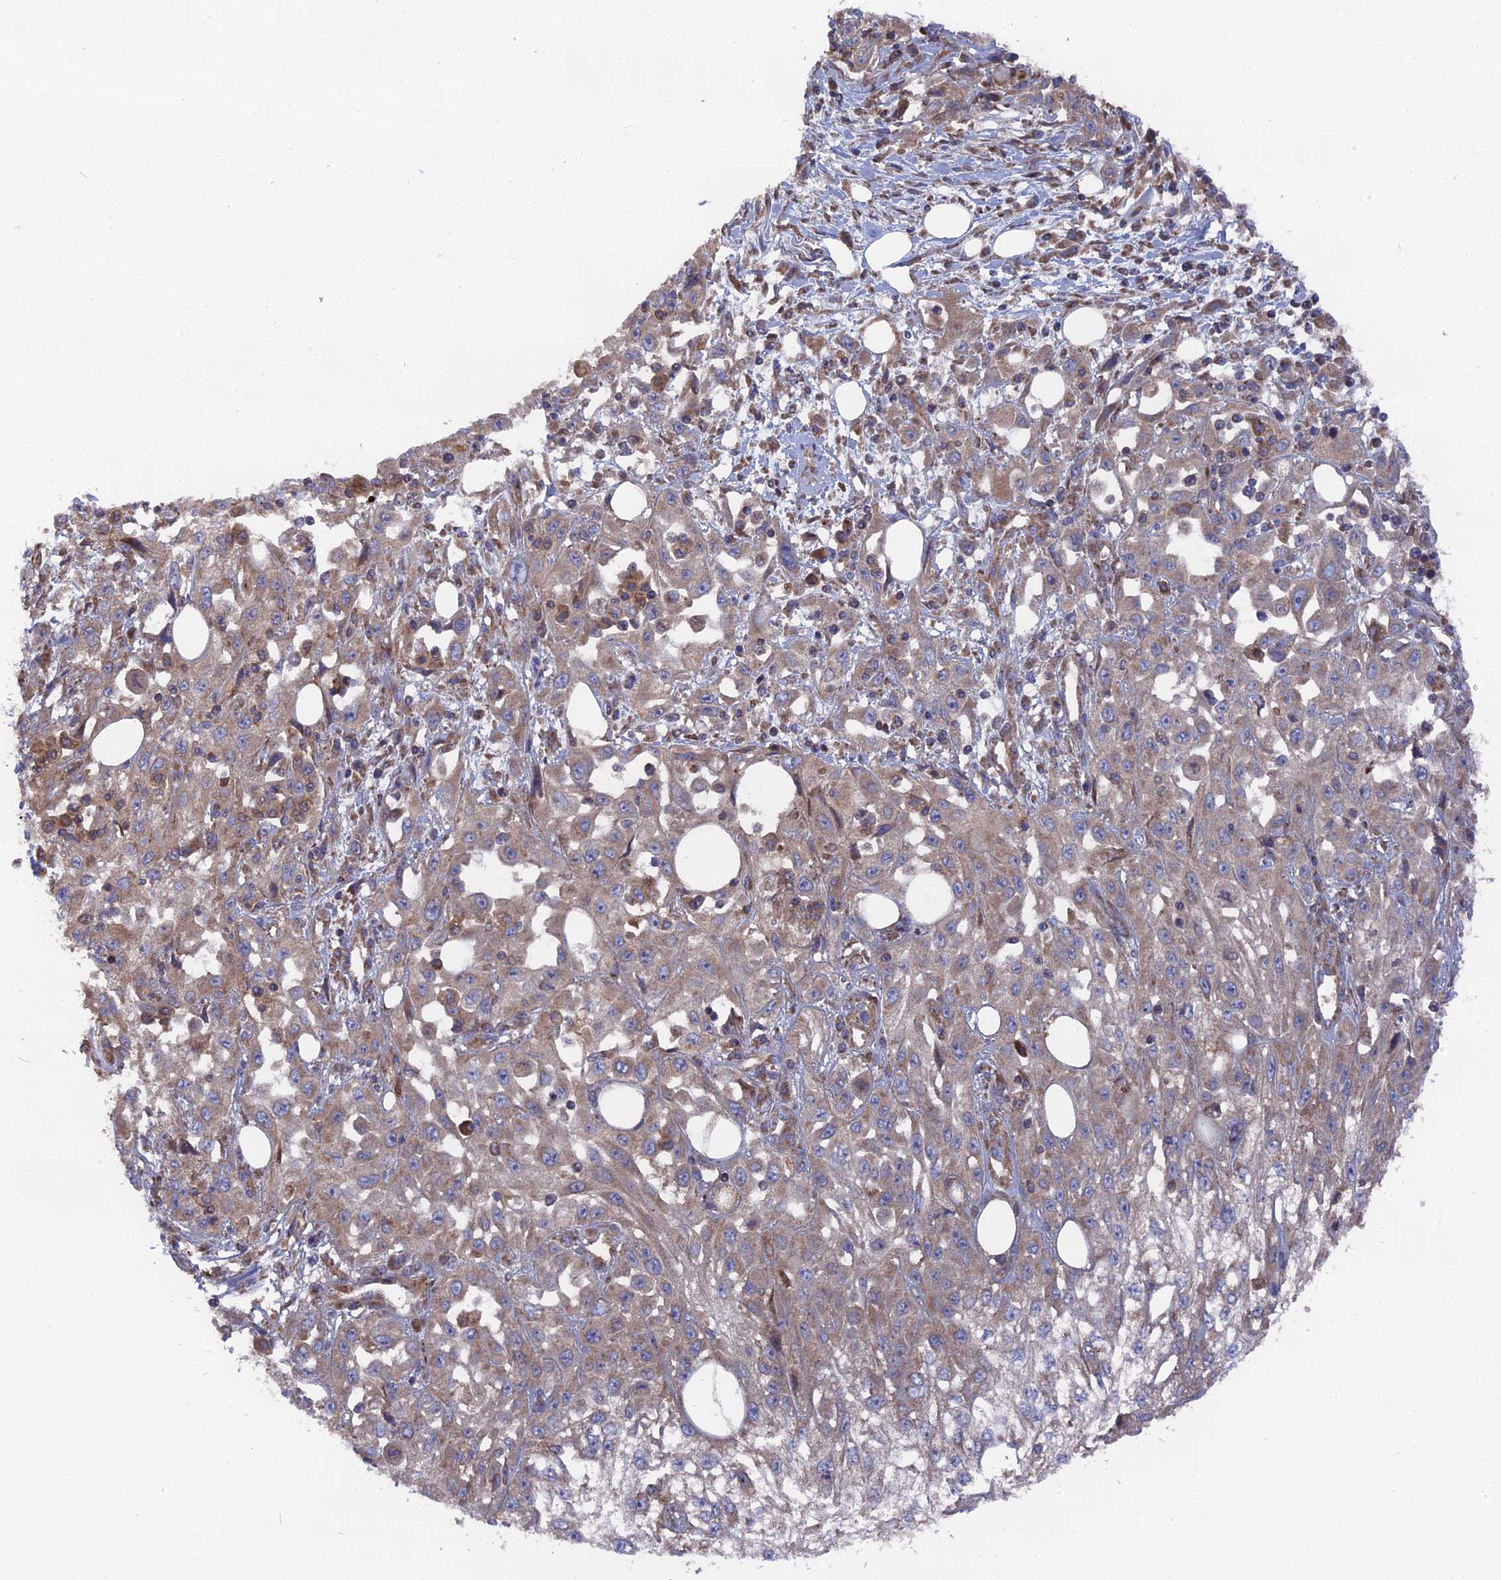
{"staining": {"intensity": "weak", "quantity": "25%-75%", "location": "cytoplasmic/membranous"}, "tissue": "skin cancer", "cell_type": "Tumor cells", "image_type": "cancer", "snomed": [{"axis": "morphology", "description": "Squamous cell carcinoma, NOS"}, {"axis": "morphology", "description": "Squamous cell carcinoma, metastatic, NOS"}, {"axis": "topography", "description": "Skin"}, {"axis": "topography", "description": "Lymph node"}], "caption": "This micrograph shows immunohistochemistry staining of skin cancer (metastatic squamous cell carcinoma), with low weak cytoplasmic/membranous expression in about 25%-75% of tumor cells.", "gene": "TELO2", "patient": {"sex": "male", "age": 75}}